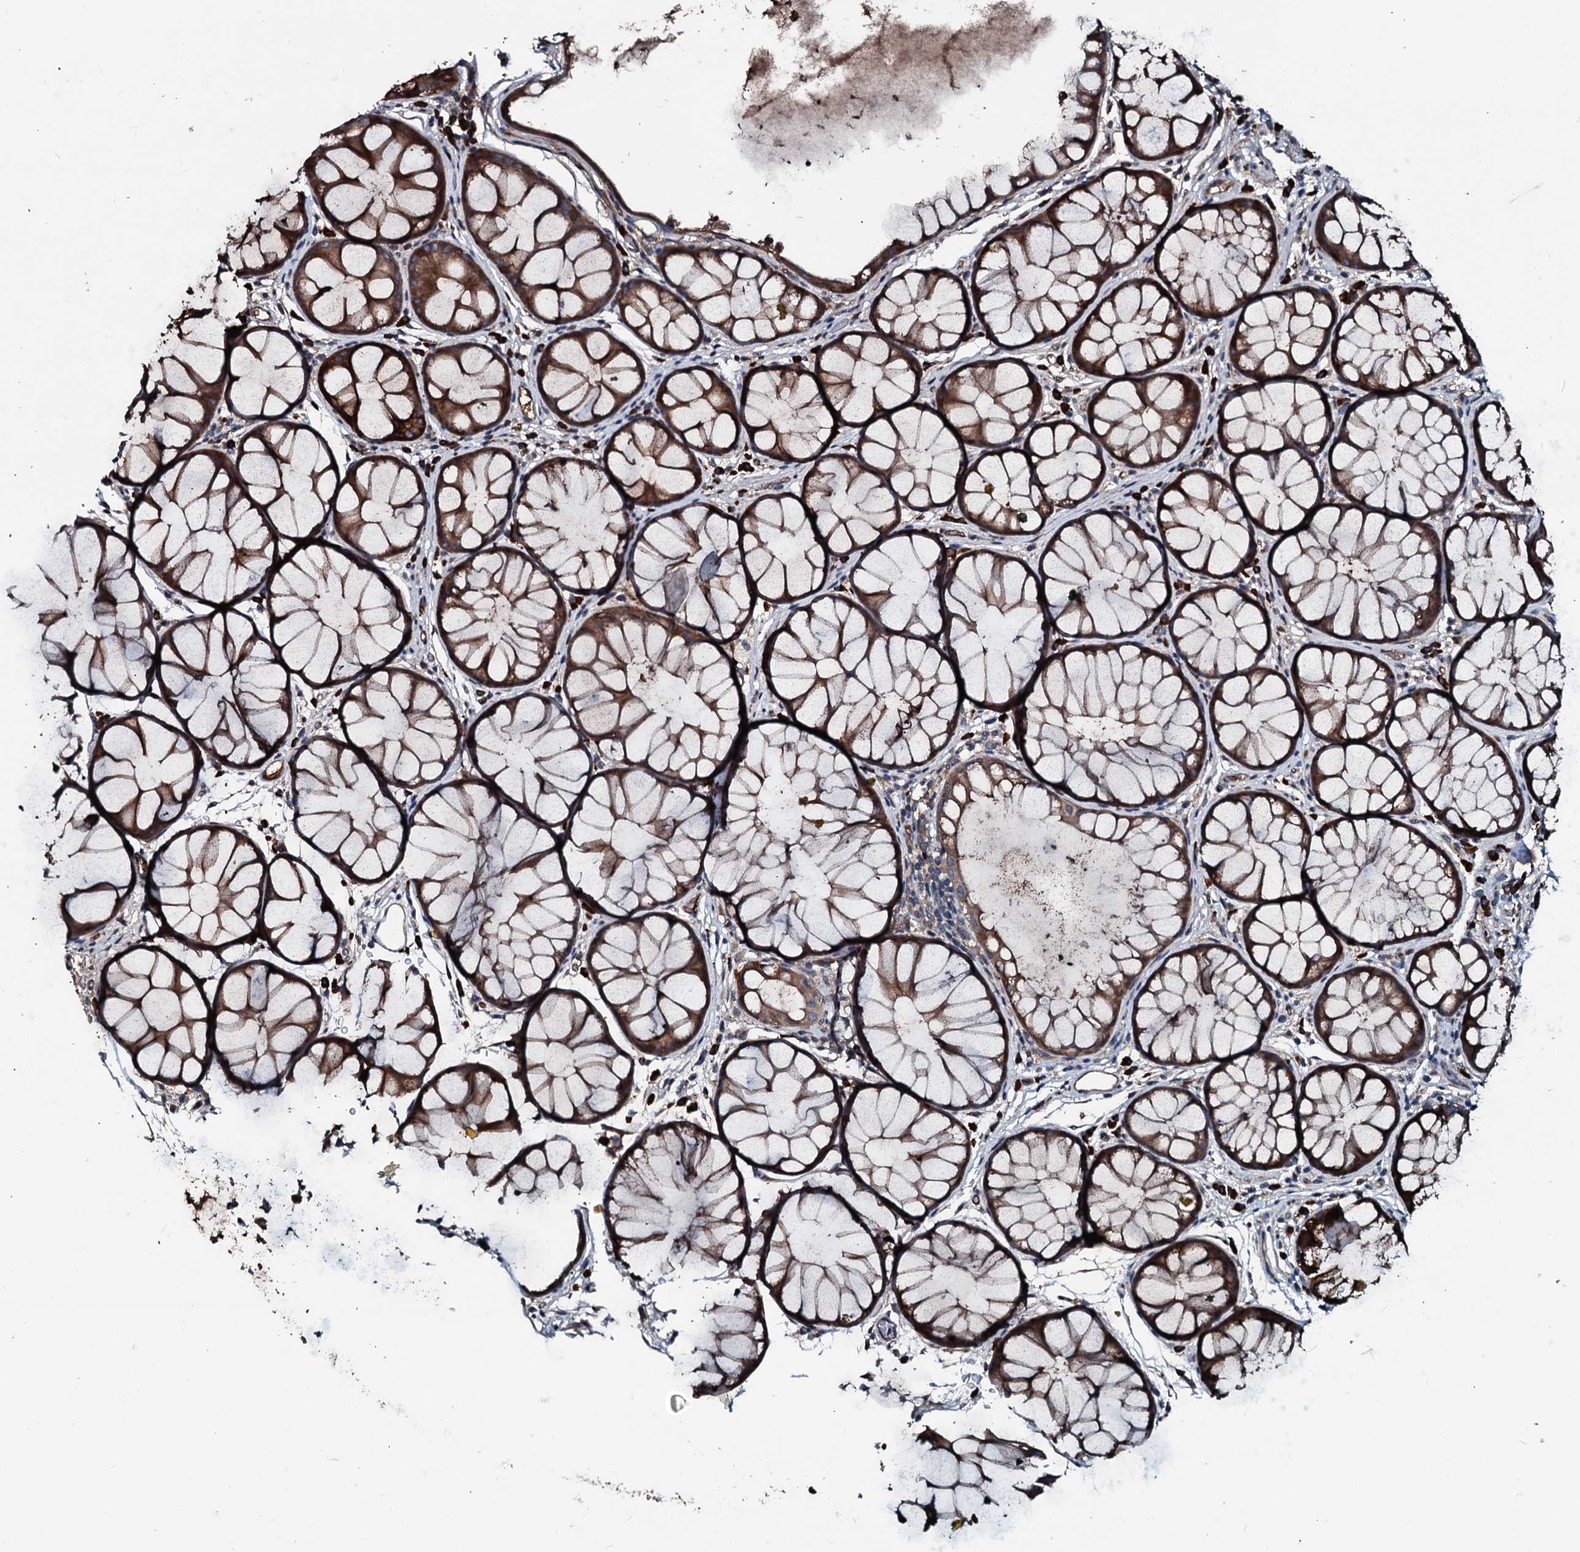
{"staining": {"intensity": "weak", "quantity": ">75%", "location": "cytoplasmic/membranous"}, "tissue": "colon", "cell_type": "Endothelial cells", "image_type": "normal", "snomed": [{"axis": "morphology", "description": "Normal tissue, NOS"}, {"axis": "topography", "description": "Colon"}], "caption": "Immunohistochemical staining of normal human colon reveals >75% levels of weak cytoplasmic/membranous protein positivity in approximately >75% of endothelial cells. Immunohistochemistry (ihc) stains the protein in brown and the nuclei are stained blue.", "gene": "AARS1", "patient": {"sex": "female", "age": 82}}